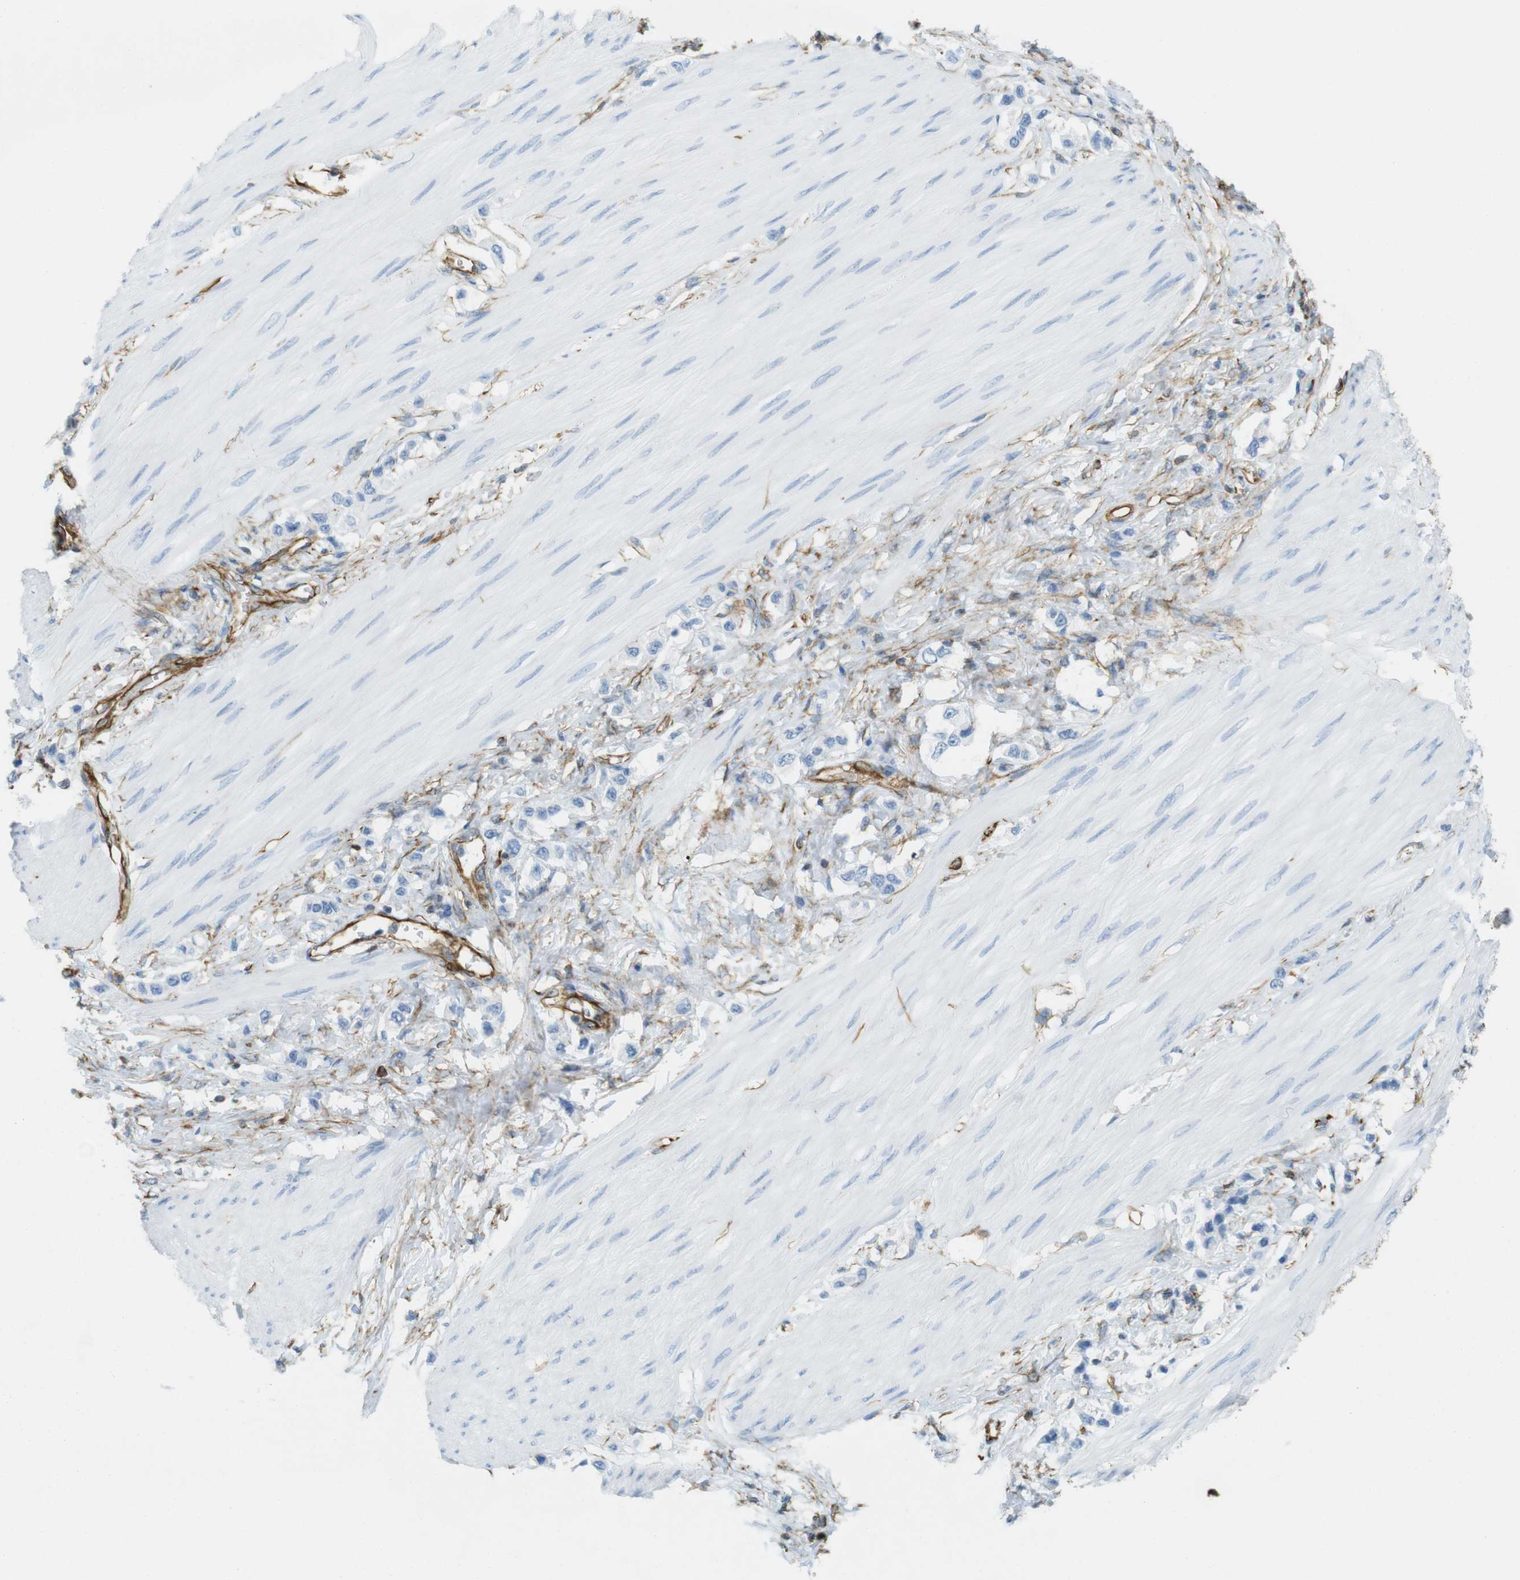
{"staining": {"intensity": "negative", "quantity": "none", "location": "none"}, "tissue": "stomach cancer", "cell_type": "Tumor cells", "image_type": "cancer", "snomed": [{"axis": "morphology", "description": "Adenocarcinoma, NOS"}, {"axis": "topography", "description": "Stomach"}], "caption": "Immunohistochemistry photomicrograph of human stomach cancer stained for a protein (brown), which shows no staining in tumor cells.", "gene": "MS4A10", "patient": {"sex": "female", "age": 65}}